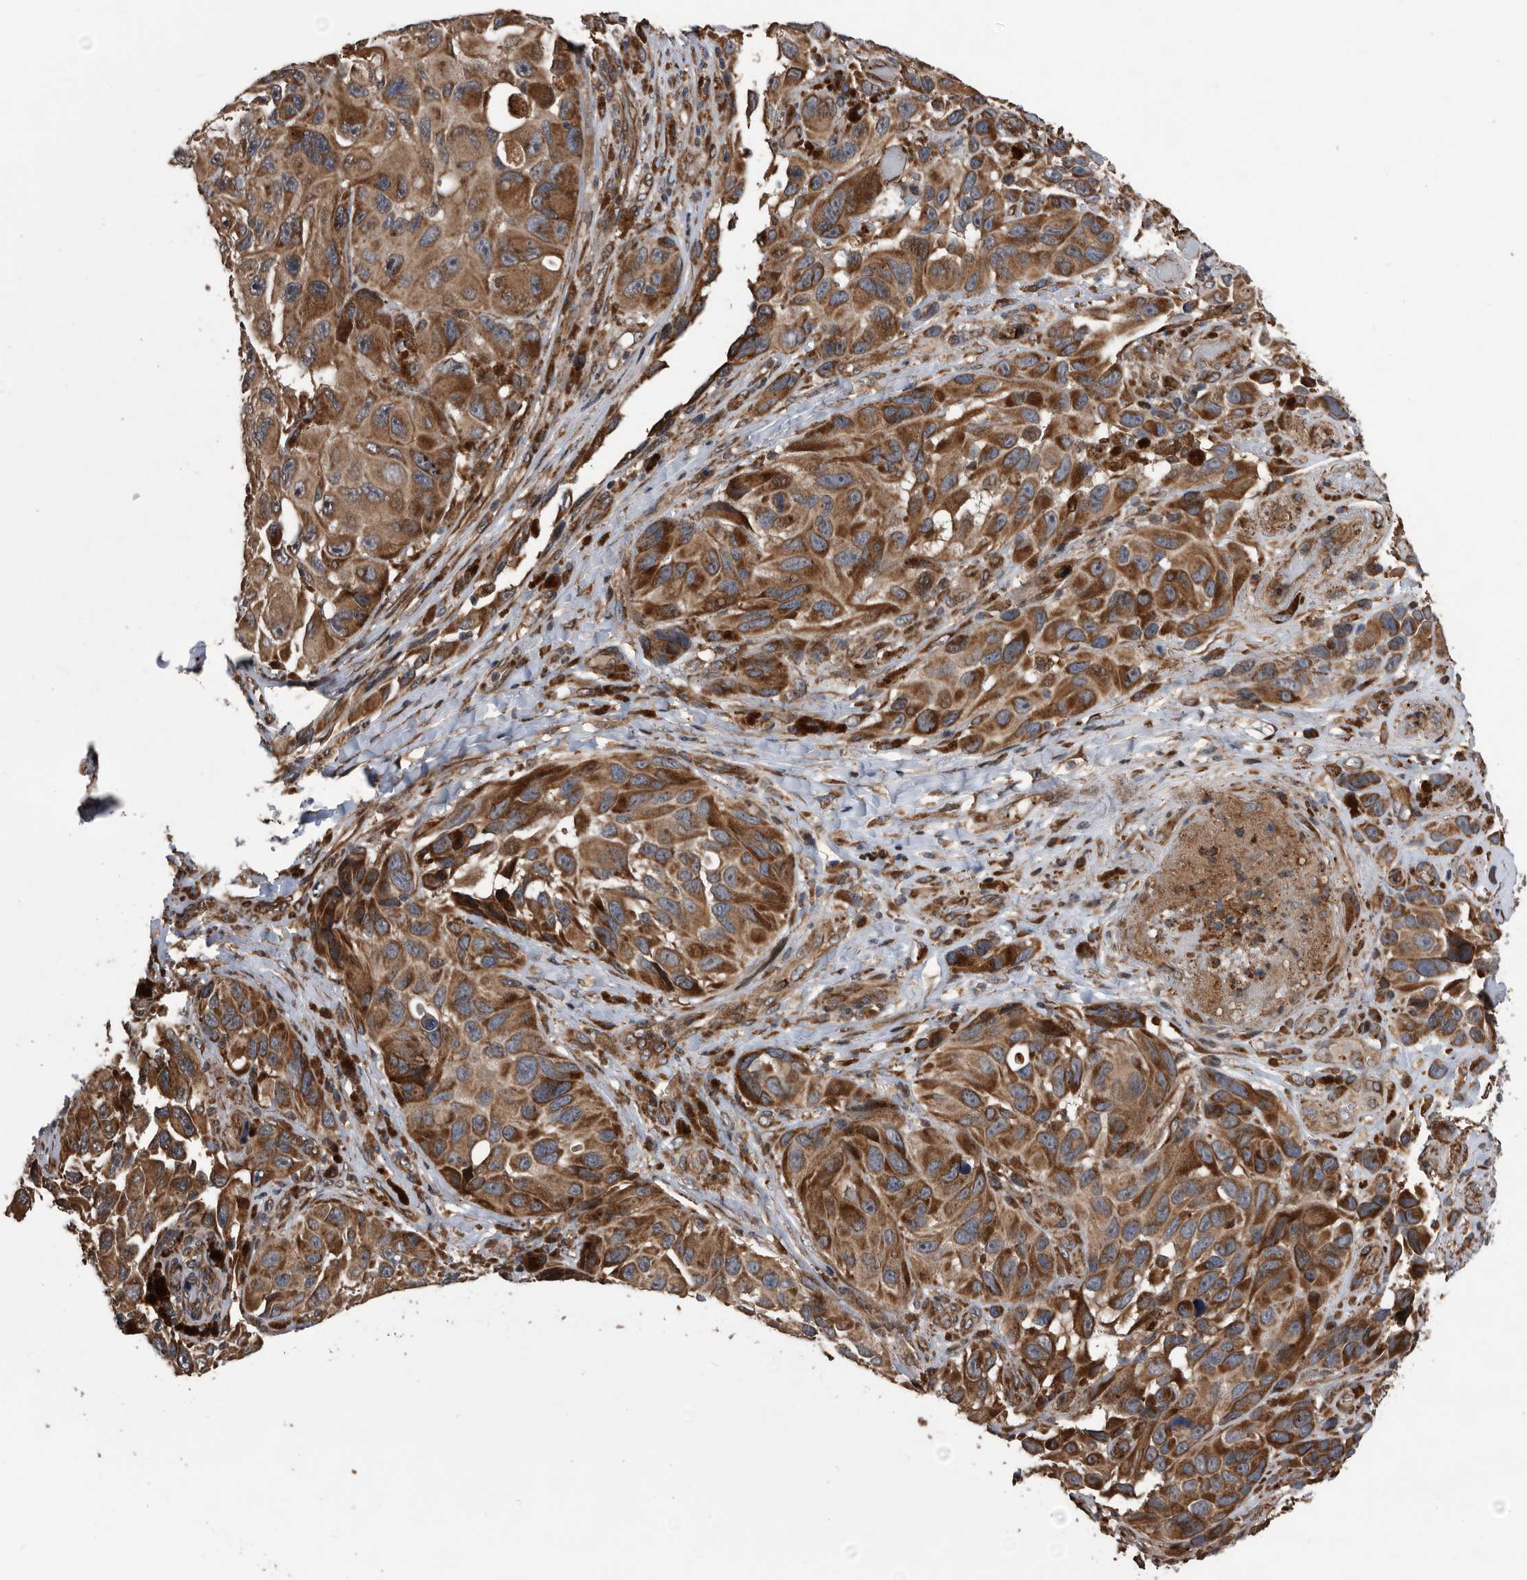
{"staining": {"intensity": "strong", "quantity": ">75%", "location": "cytoplasmic/membranous"}, "tissue": "melanoma", "cell_type": "Tumor cells", "image_type": "cancer", "snomed": [{"axis": "morphology", "description": "Malignant melanoma, NOS"}, {"axis": "topography", "description": "Skin"}], "caption": "High-power microscopy captured an IHC photomicrograph of melanoma, revealing strong cytoplasmic/membranous staining in approximately >75% of tumor cells. The protein is shown in brown color, while the nuclei are stained blue.", "gene": "SERINC2", "patient": {"sex": "female", "age": 73}}